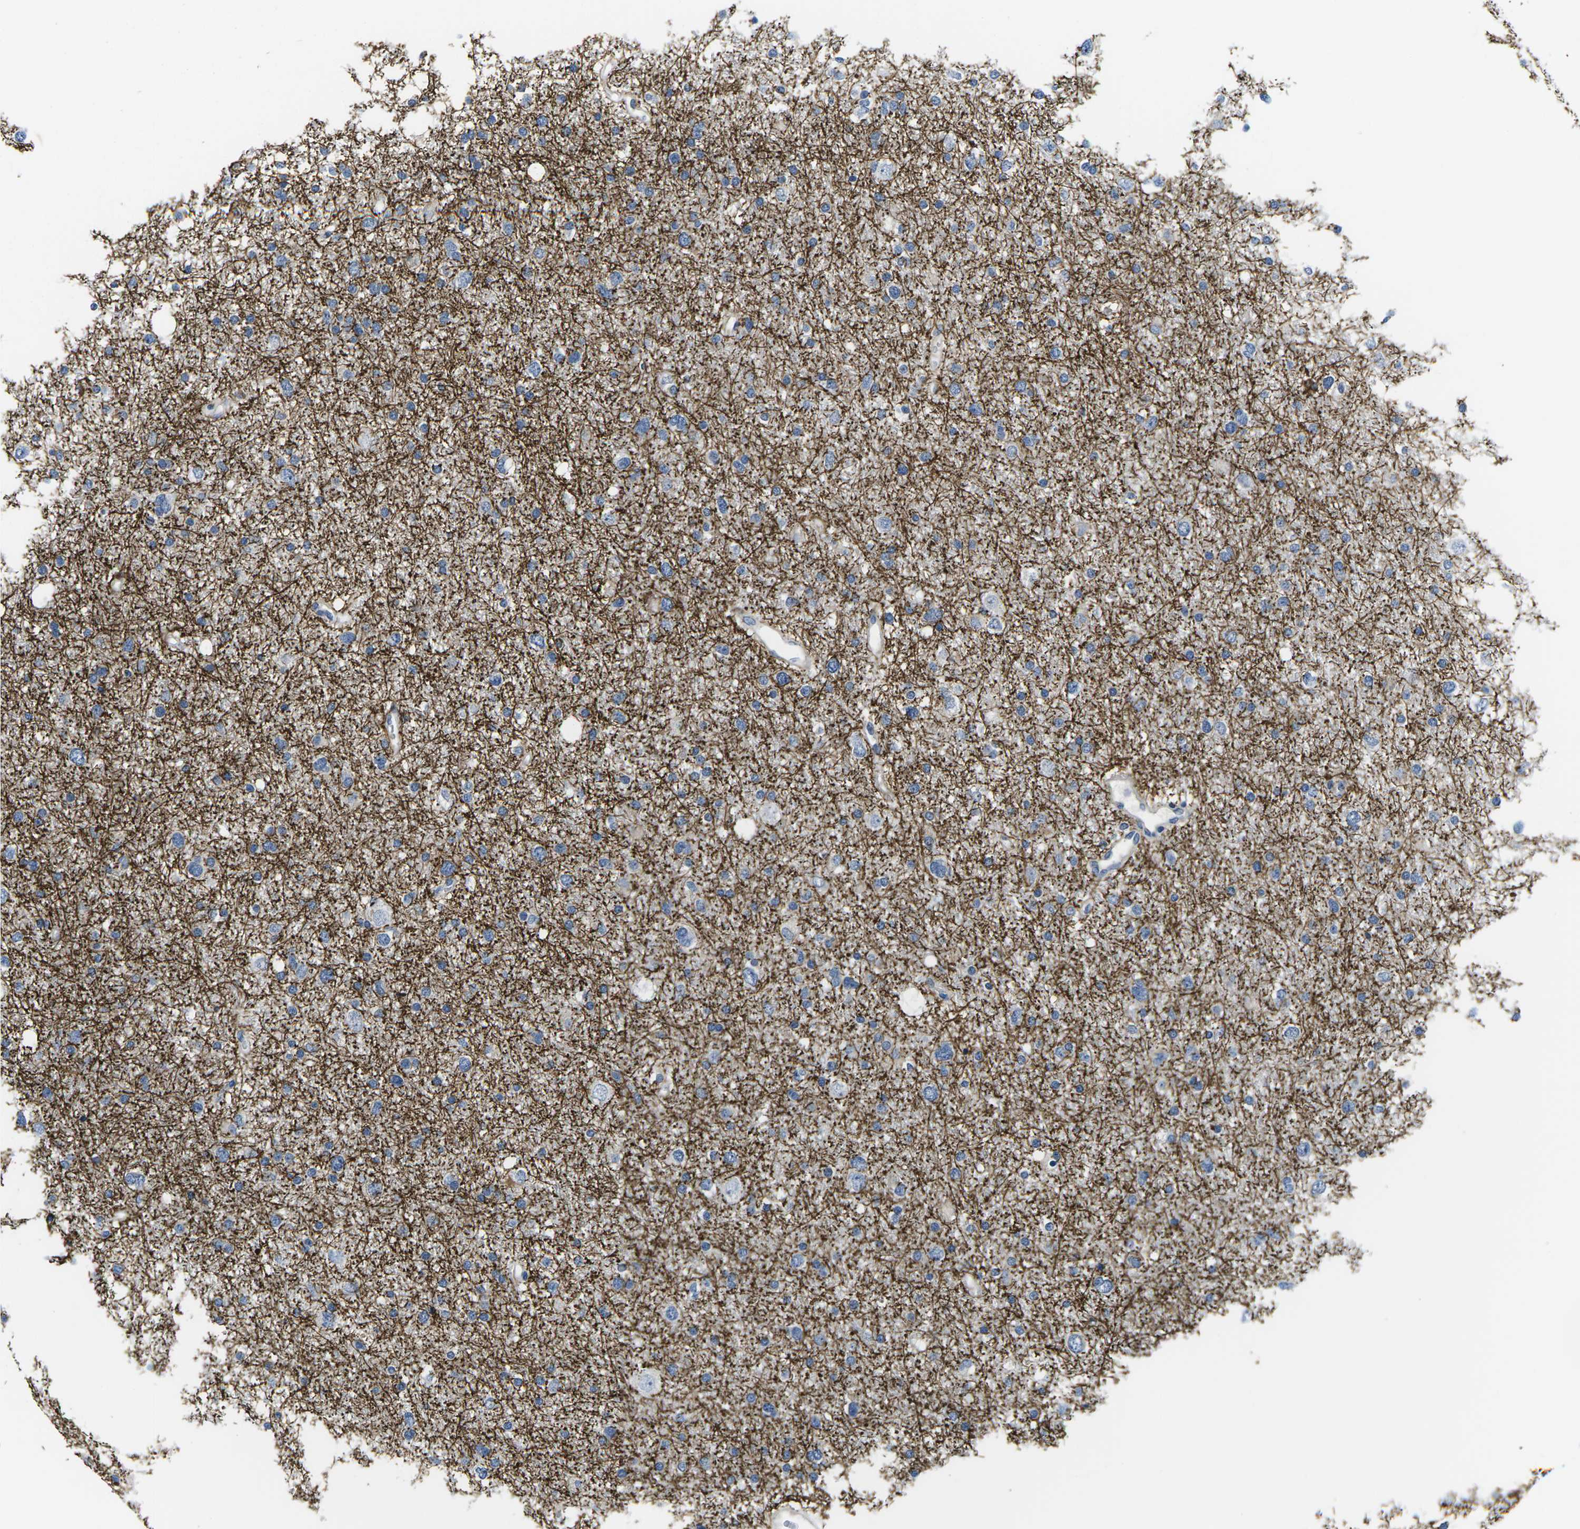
{"staining": {"intensity": "strong", "quantity": "25%-75%", "location": "cytoplasmic/membranous"}, "tissue": "glioma", "cell_type": "Tumor cells", "image_type": "cancer", "snomed": [{"axis": "morphology", "description": "Glioma, malignant, Low grade"}, {"axis": "topography", "description": "Brain"}], "caption": "About 25%-75% of tumor cells in human glioma reveal strong cytoplasmic/membranous protein expression as visualized by brown immunohistochemical staining.", "gene": "TSPAN2", "patient": {"sex": "female", "age": 37}}